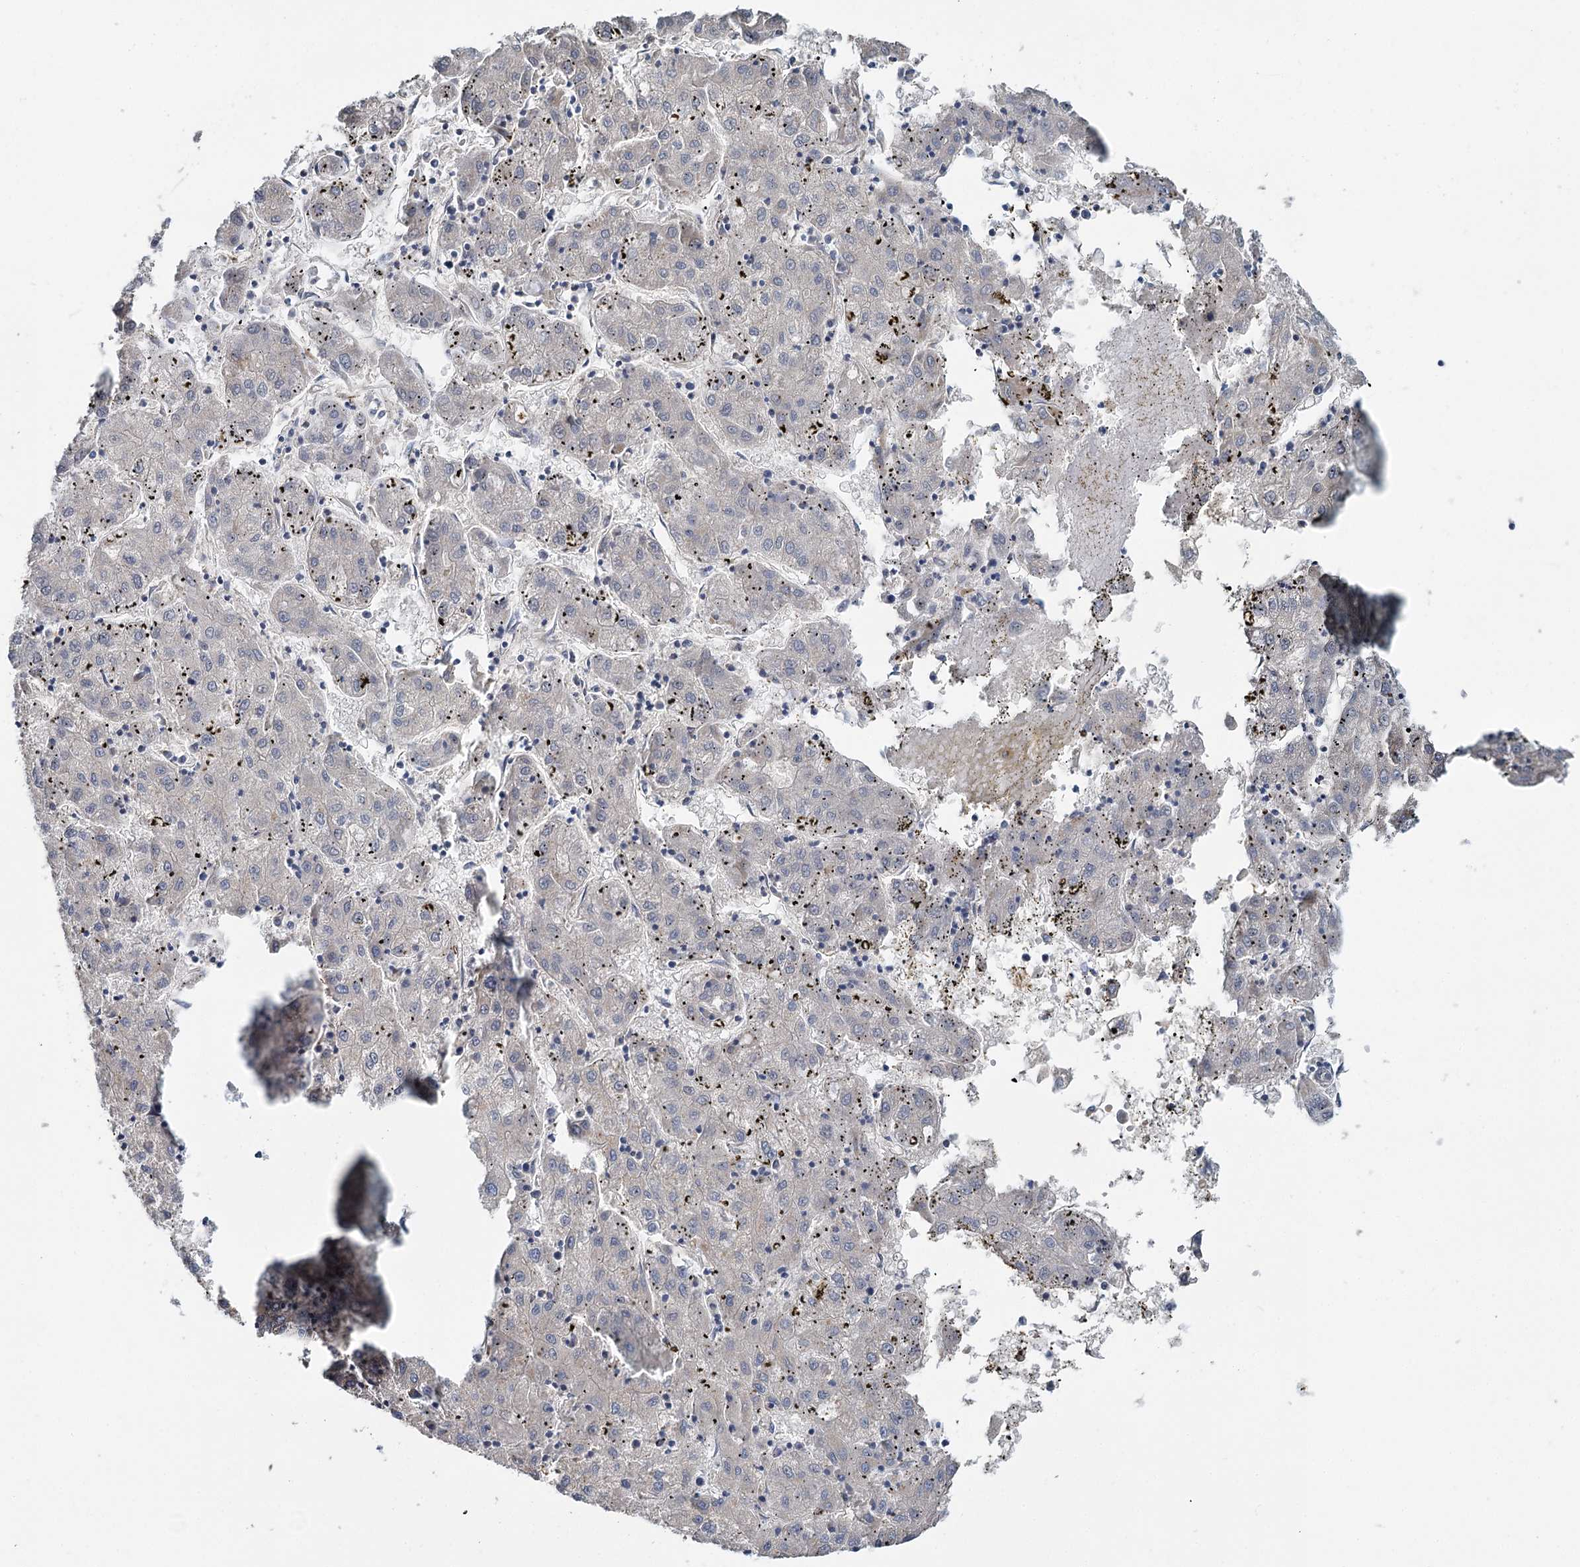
{"staining": {"intensity": "negative", "quantity": "none", "location": "none"}, "tissue": "liver cancer", "cell_type": "Tumor cells", "image_type": "cancer", "snomed": [{"axis": "morphology", "description": "Carcinoma, Hepatocellular, NOS"}, {"axis": "topography", "description": "Liver"}], "caption": "A micrograph of liver cancer (hepatocellular carcinoma) stained for a protein reveals no brown staining in tumor cells.", "gene": "ANKRD16", "patient": {"sex": "male", "age": 72}}